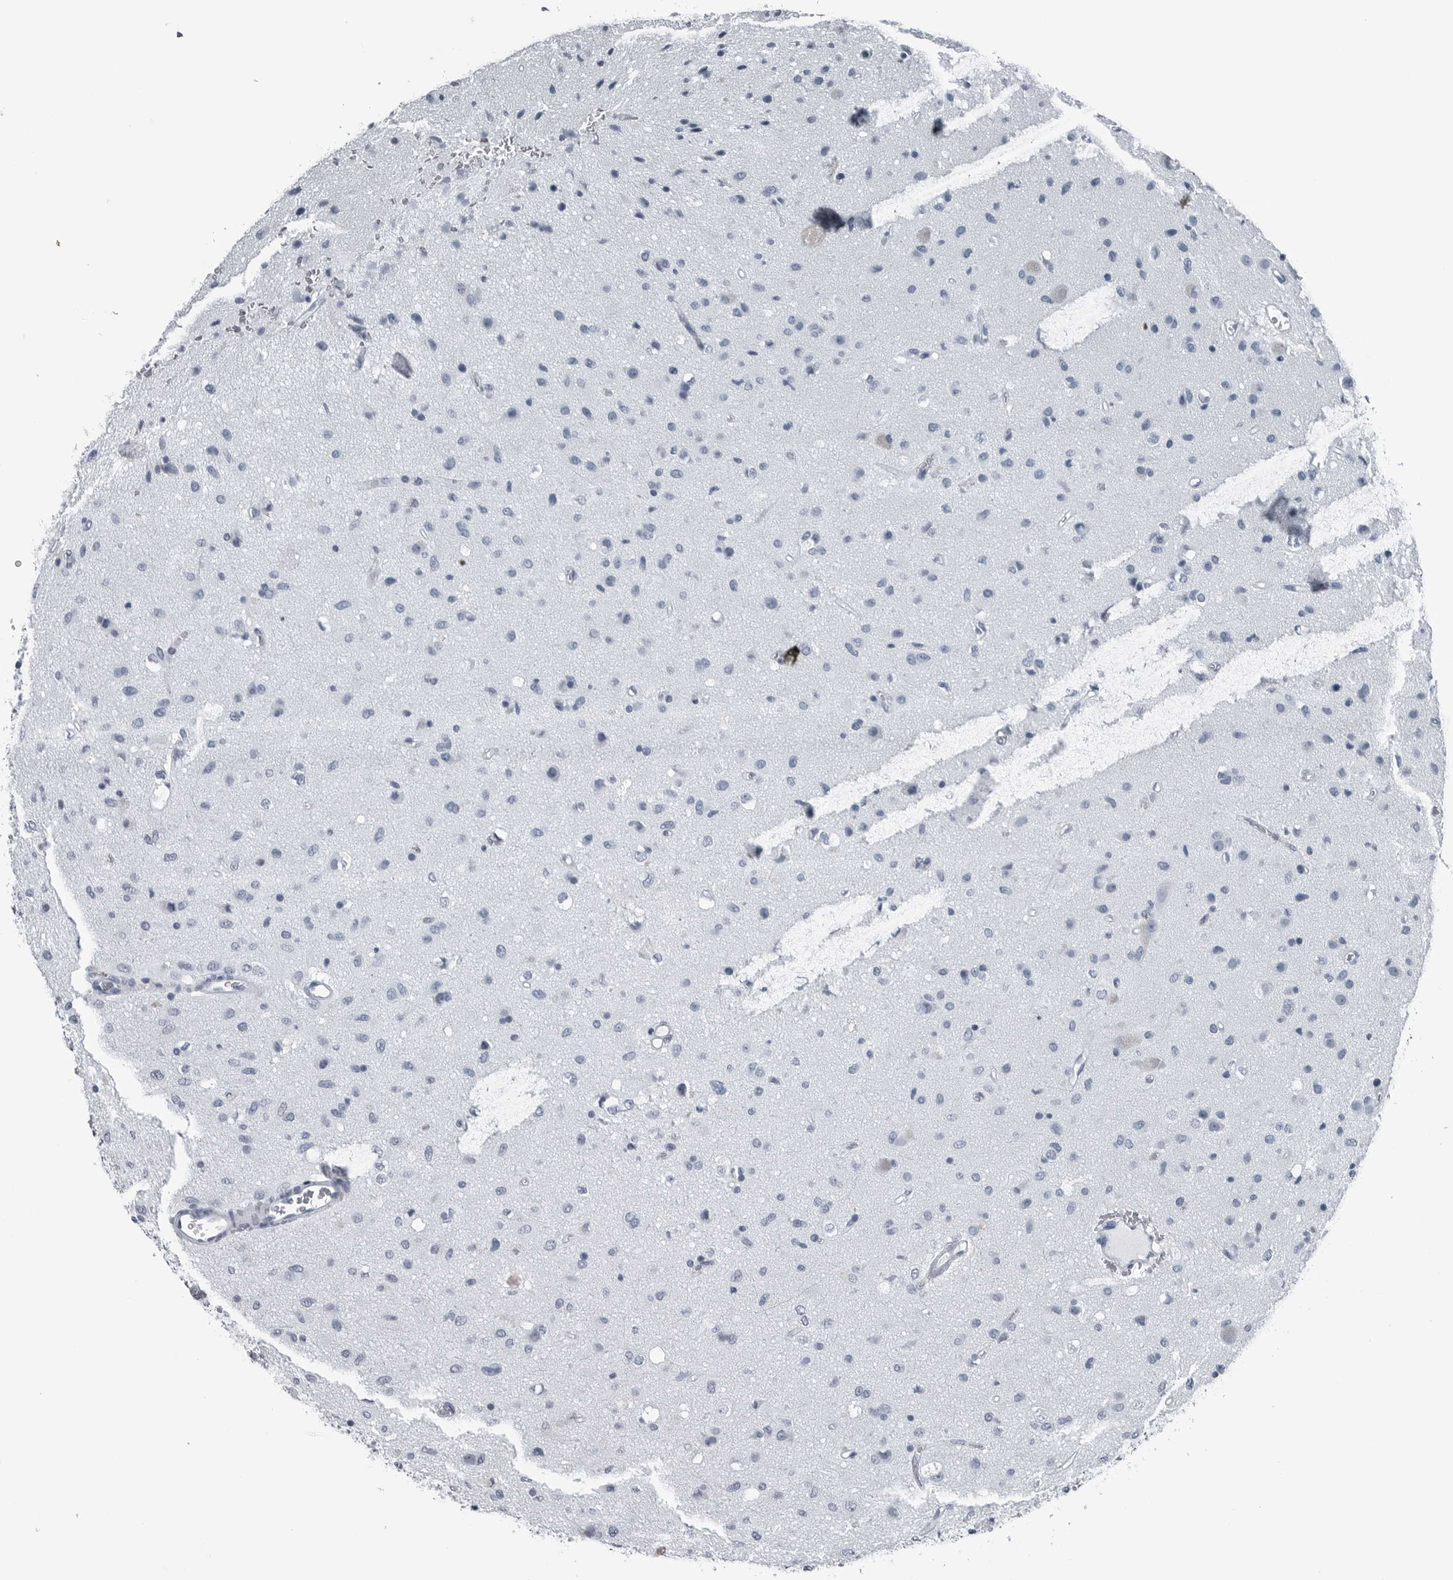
{"staining": {"intensity": "negative", "quantity": "none", "location": "none"}, "tissue": "glioma", "cell_type": "Tumor cells", "image_type": "cancer", "snomed": [{"axis": "morphology", "description": "Glioma, malignant, Low grade"}, {"axis": "topography", "description": "Brain"}], "caption": "There is no significant expression in tumor cells of glioma.", "gene": "SPINK1", "patient": {"sex": "male", "age": 77}}